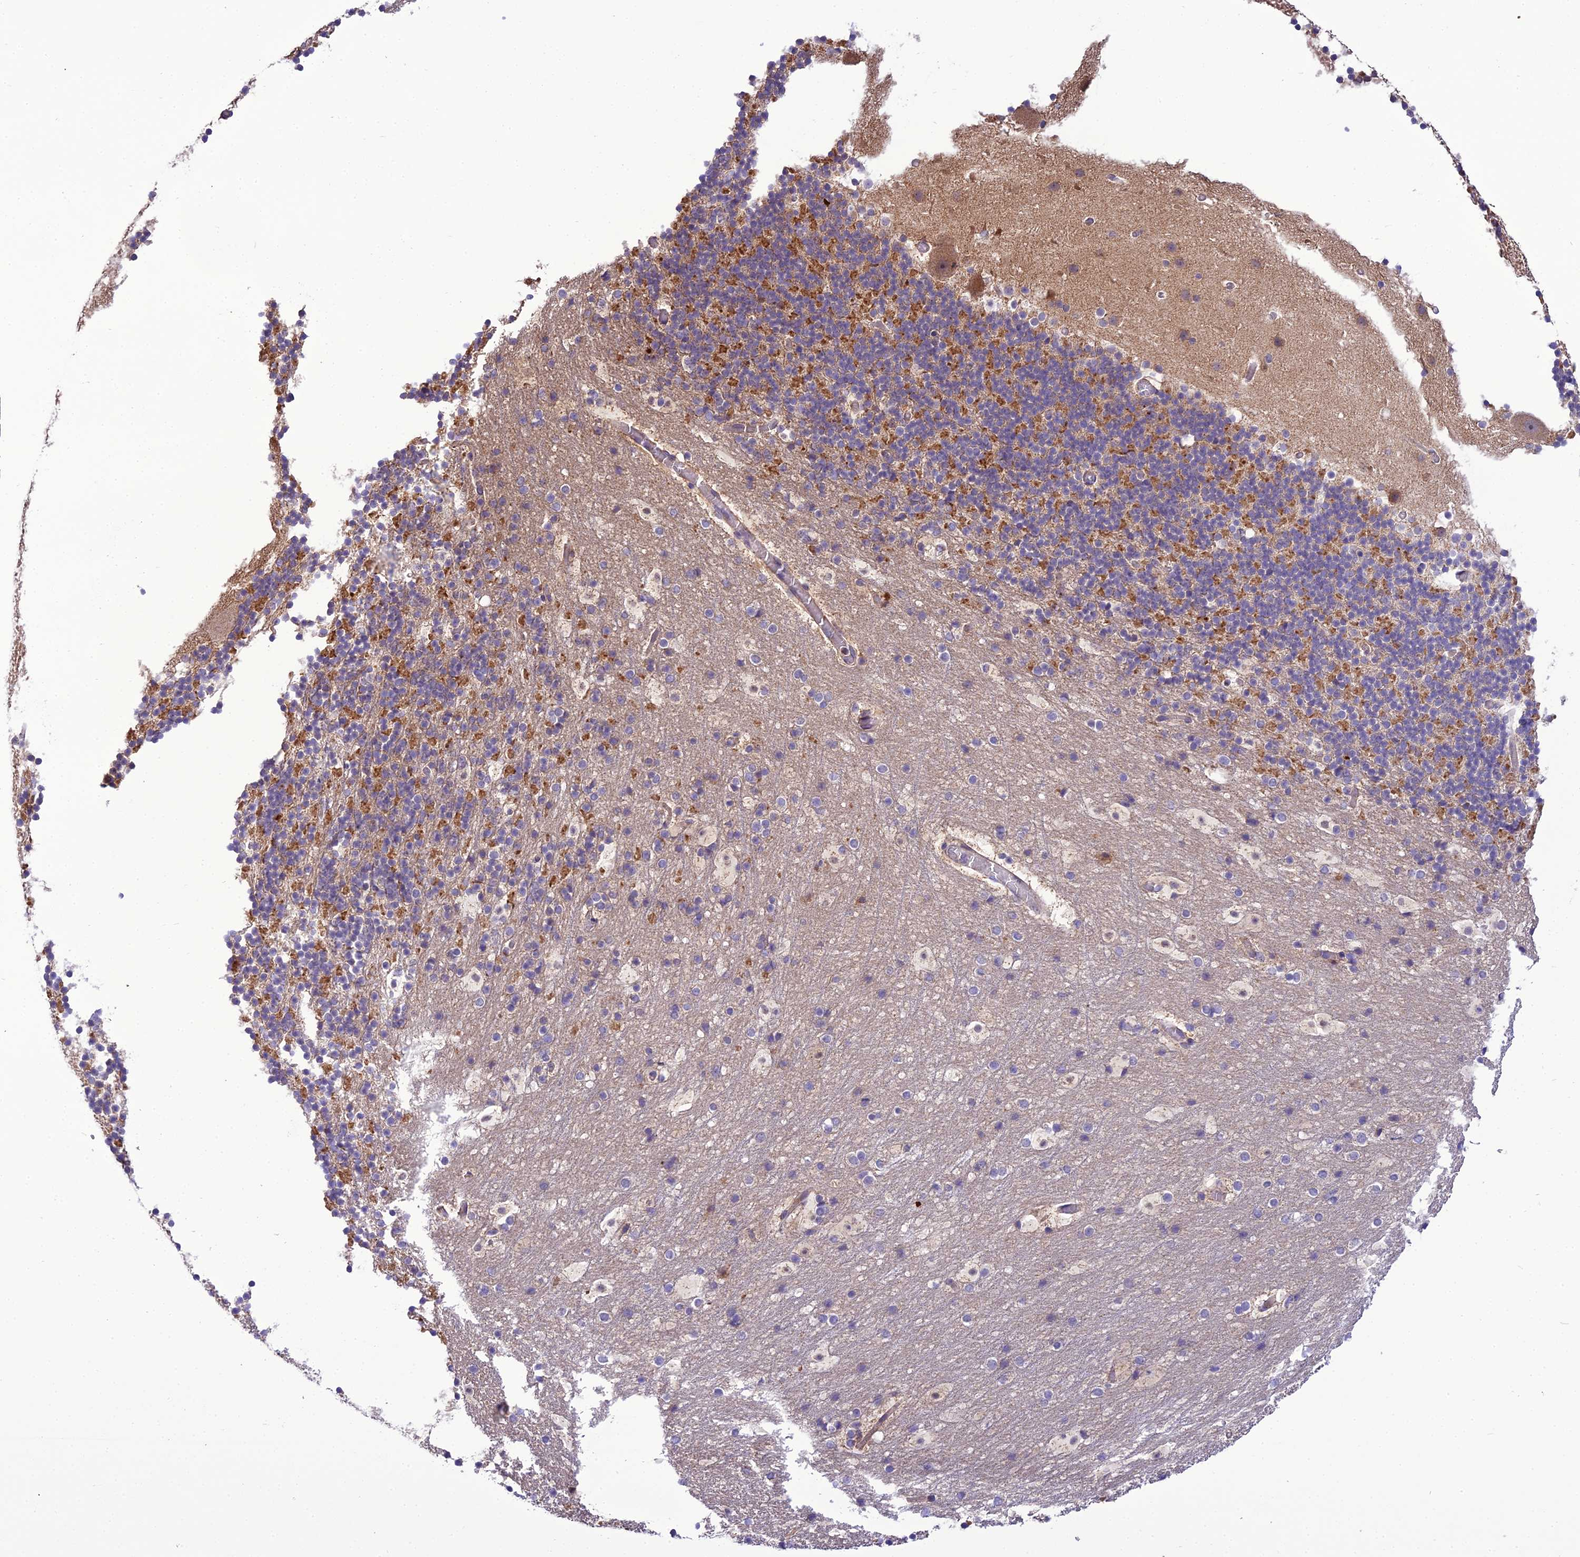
{"staining": {"intensity": "moderate", "quantity": "25%-75%", "location": "cytoplasmic/membranous"}, "tissue": "cerebellum", "cell_type": "Cells in granular layer", "image_type": "normal", "snomed": [{"axis": "morphology", "description": "Normal tissue, NOS"}, {"axis": "topography", "description": "Cerebellum"}], "caption": "Immunohistochemistry of unremarkable human cerebellum shows medium levels of moderate cytoplasmic/membranous expression in about 25%-75% of cells in granular layer. The protein of interest is stained brown, and the nuclei are stained in blue (DAB (3,3'-diaminobenzidine) IHC with brightfield microscopy, high magnification).", "gene": "ENSG00000260272", "patient": {"sex": "male", "age": 57}}